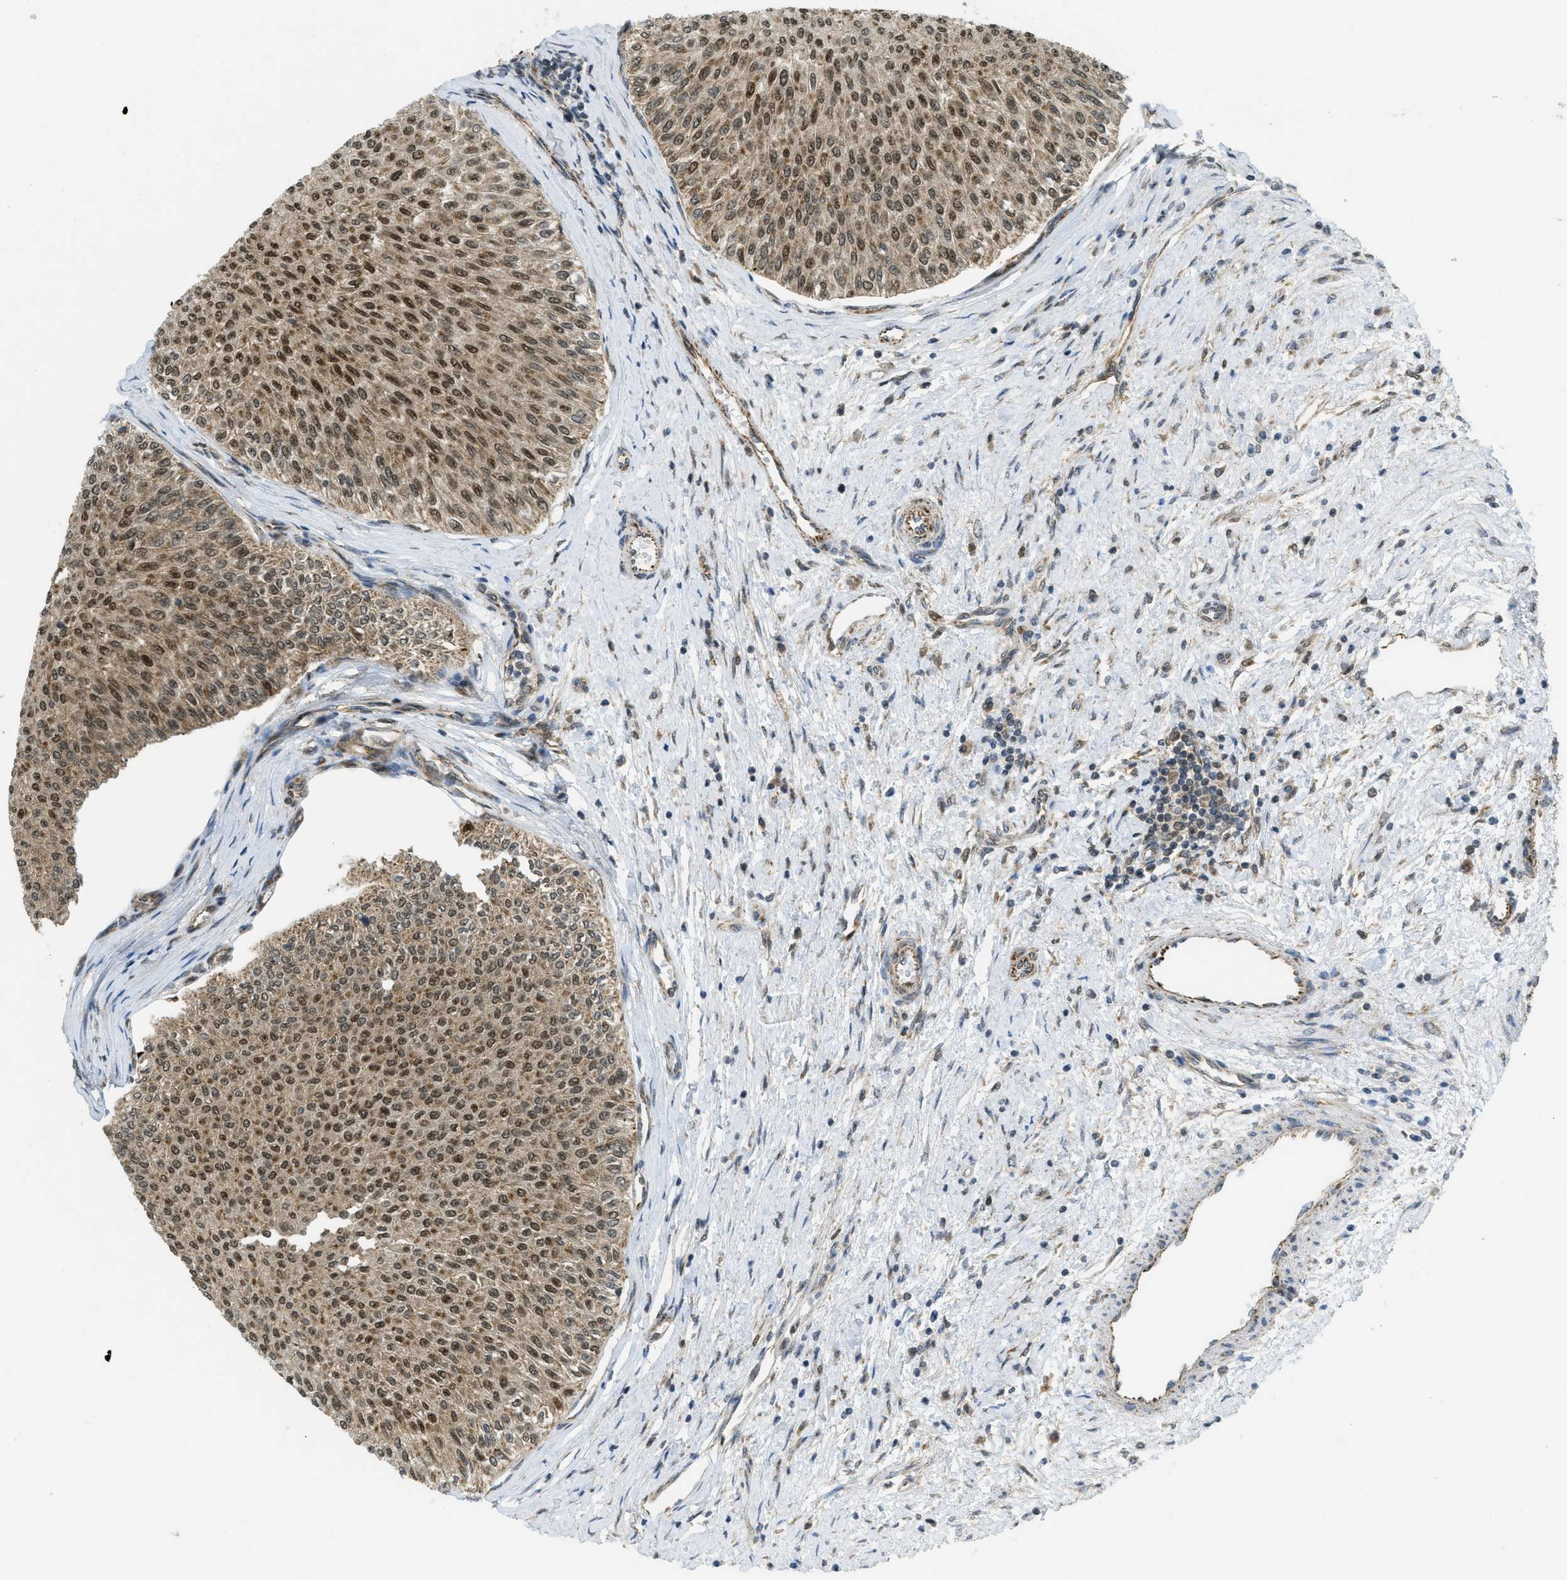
{"staining": {"intensity": "moderate", "quantity": ">75%", "location": "cytoplasmic/membranous,nuclear"}, "tissue": "urothelial cancer", "cell_type": "Tumor cells", "image_type": "cancer", "snomed": [{"axis": "morphology", "description": "Urothelial carcinoma, Low grade"}, {"axis": "topography", "description": "Urinary bladder"}], "caption": "Urothelial carcinoma (low-grade) stained with a brown dye exhibits moderate cytoplasmic/membranous and nuclear positive expression in approximately >75% of tumor cells.", "gene": "TNPO1", "patient": {"sex": "male", "age": 78}}